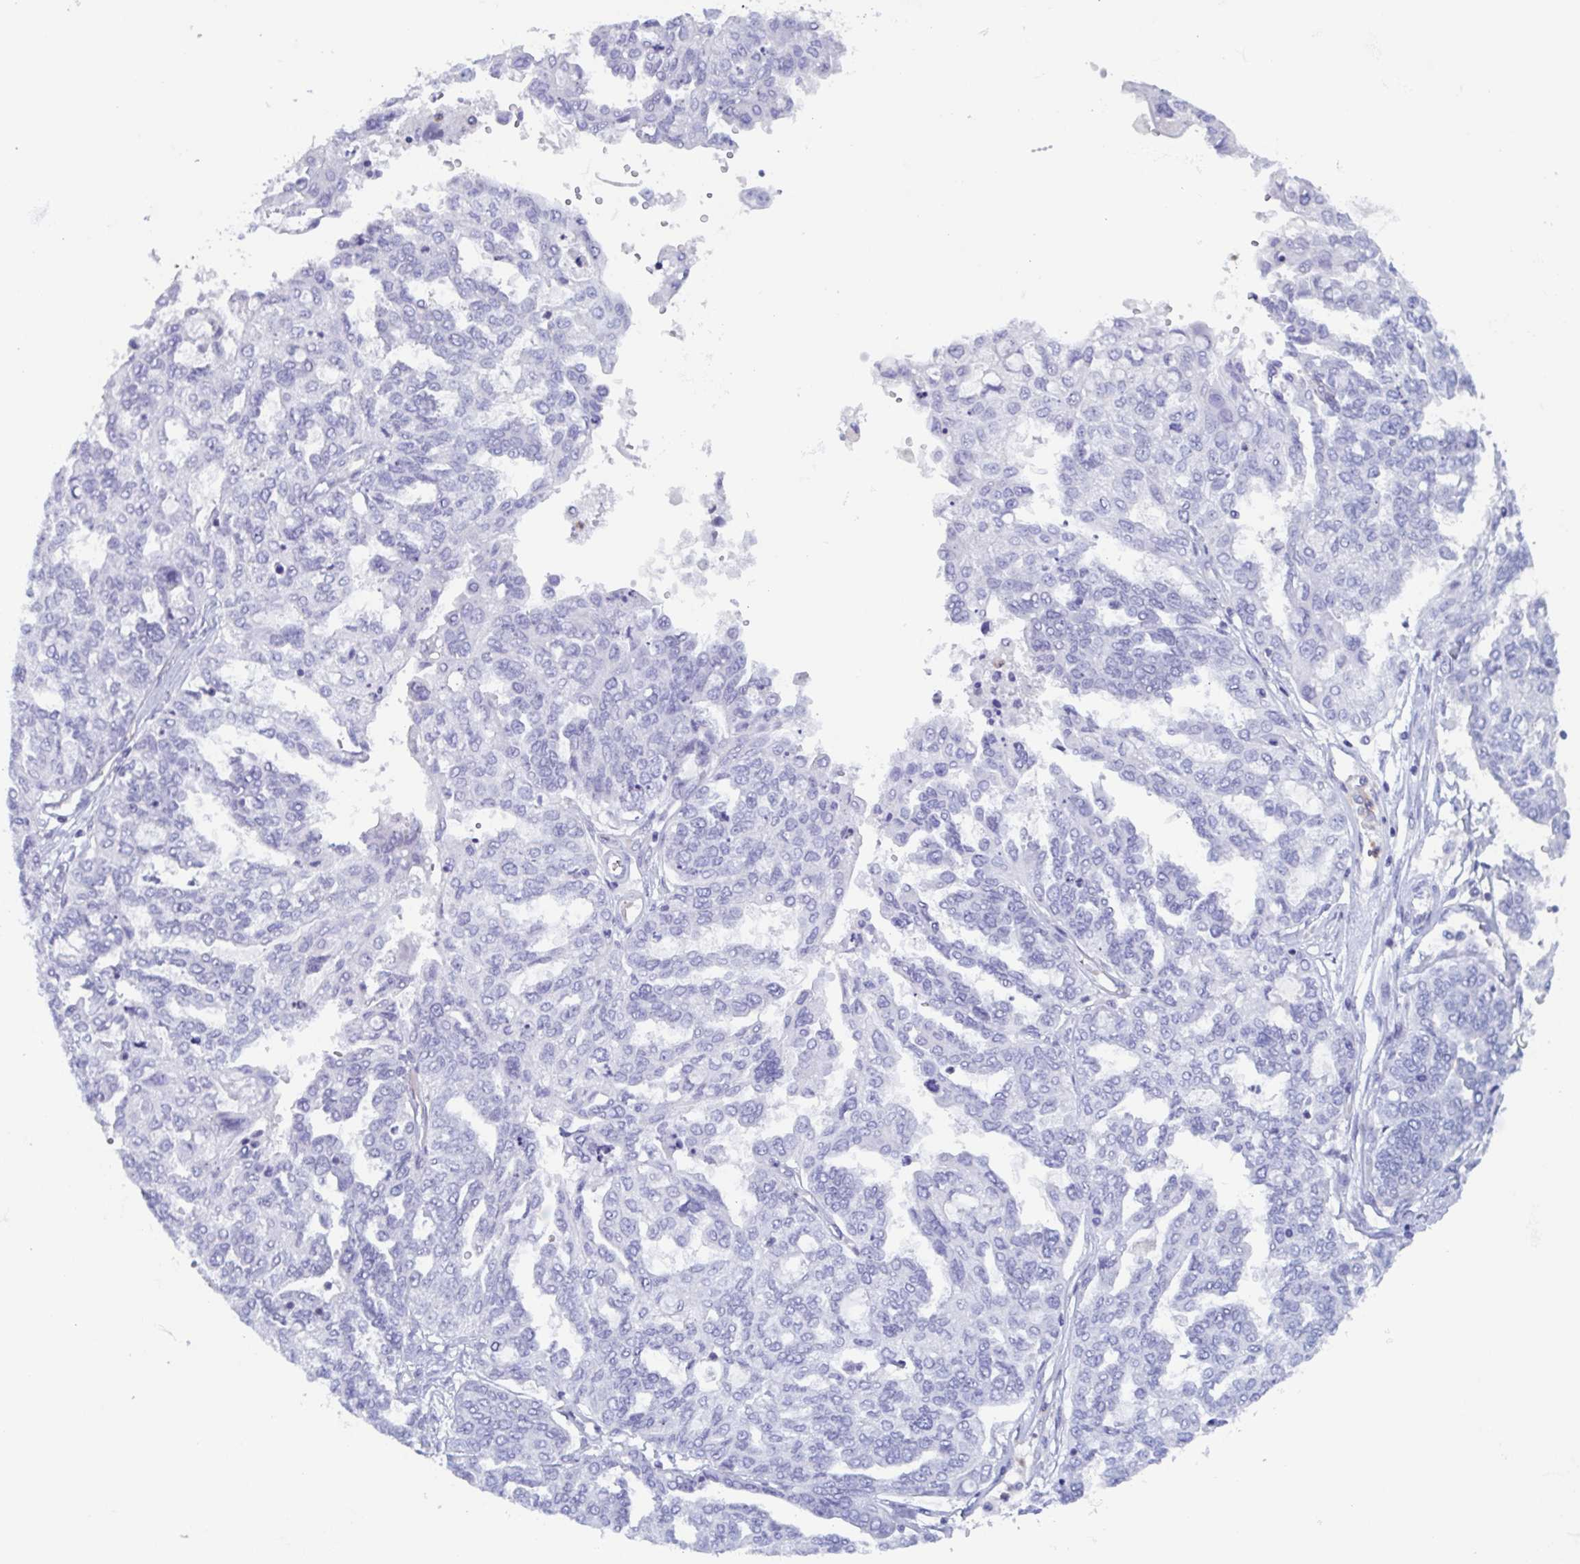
{"staining": {"intensity": "negative", "quantity": "none", "location": "none"}, "tissue": "ovarian cancer", "cell_type": "Tumor cells", "image_type": "cancer", "snomed": [{"axis": "morphology", "description": "Cystadenocarcinoma, serous, NOS"}, {"axis": "topography", "description": "Ovary"}], "caption": "This is an immunohistochemistry image of human serous cystadenocarcinoma (ovarian). There is no staining in tumor cells.", "gene": "BPI", "patient": {"sex": "female", "age": 53}}